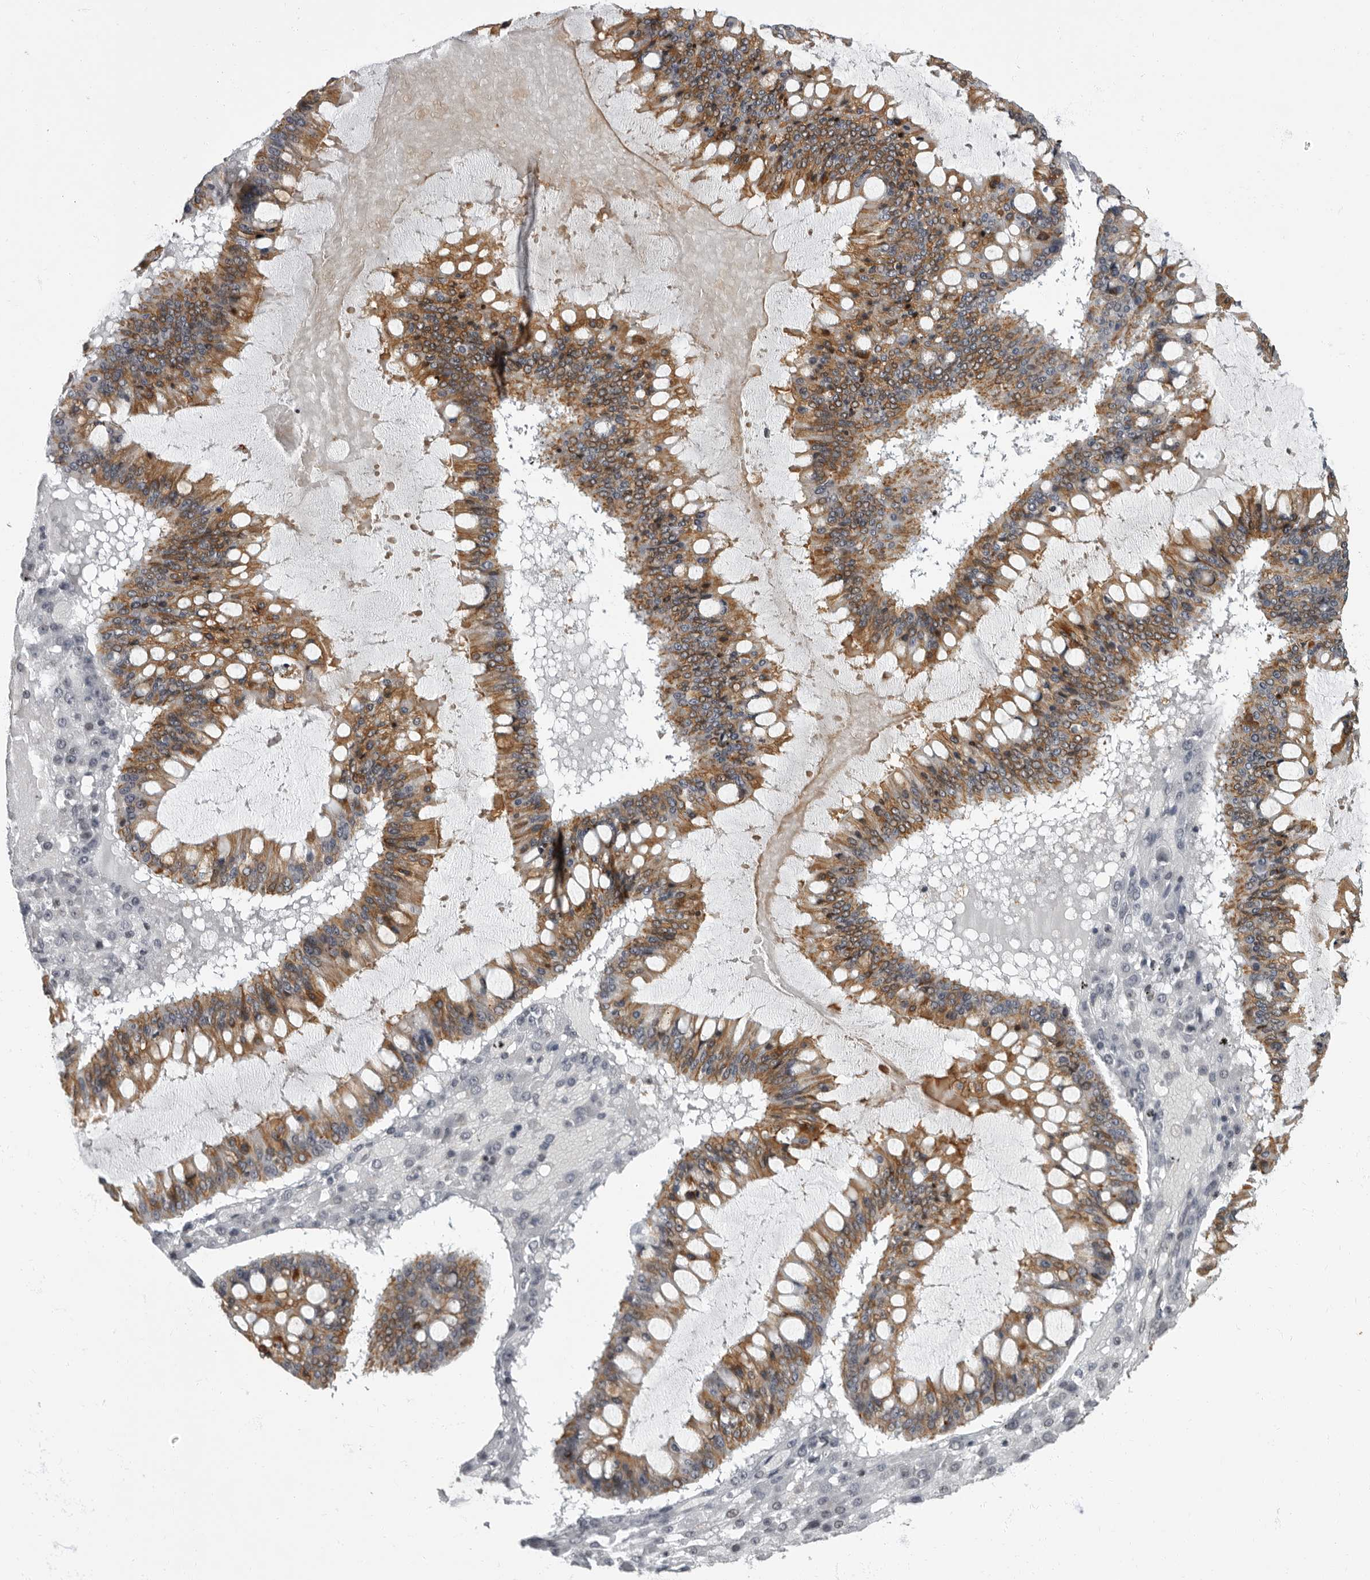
{"staining": {"intensity": "moderate", "quantity": ">75%", "location": "cytoplasmic/membranous"}, "tissue": "ovarian cancer", "cell_type": "Tumor cells", "image_type": "cancer", "snomed": [{"axis": "morphology", "description": "Cystadenocarcinoma, mucinous, NOS"}, {"axis": "topography", "description": "Ovary"}], "caption": "IHC staining of mucinous cystadenocarcinoma (ovarian), which shows medium levels of moderate cytoplasmic/membranous expression in approximately >75% of tumor cells indicating moderate cytoplasmic/membranous protein expression. The staining was performed using DAB (brown) for protein detection and nuclei were counterstained in hematoxylin (blue).", "gene": "EVI5", "patient": {"sex": "female", "age": 73}}